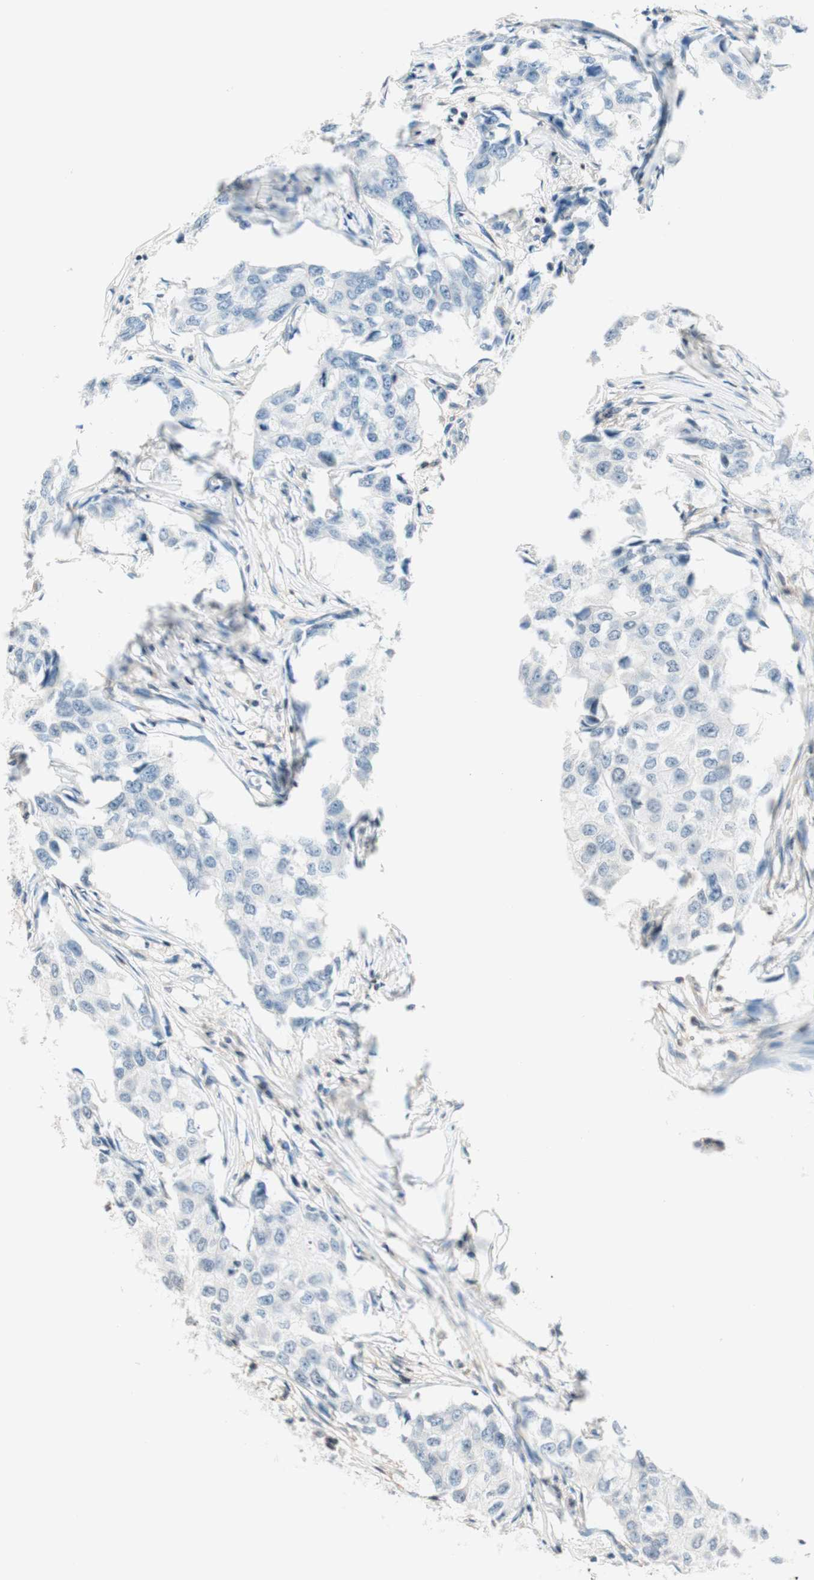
{"staining": {"intensity": "negative", "quantity": "none", "location": "none"}, "tissue": "breast cancer", "cell_type": "Tumor cells", "image_type": "cancer", "snomed": [{"axis": "morphology", "description": "Duct carcinoma"}, {"axis": "topography", "description": "Breast"}], "caption": "Immunohistochemical staining of breast cancer (infiltrating ductal carcinoma) displays no significant staining in tumor cells.", "gene": "WIPF1", "patient": {"sex": "female", "age": 27}}